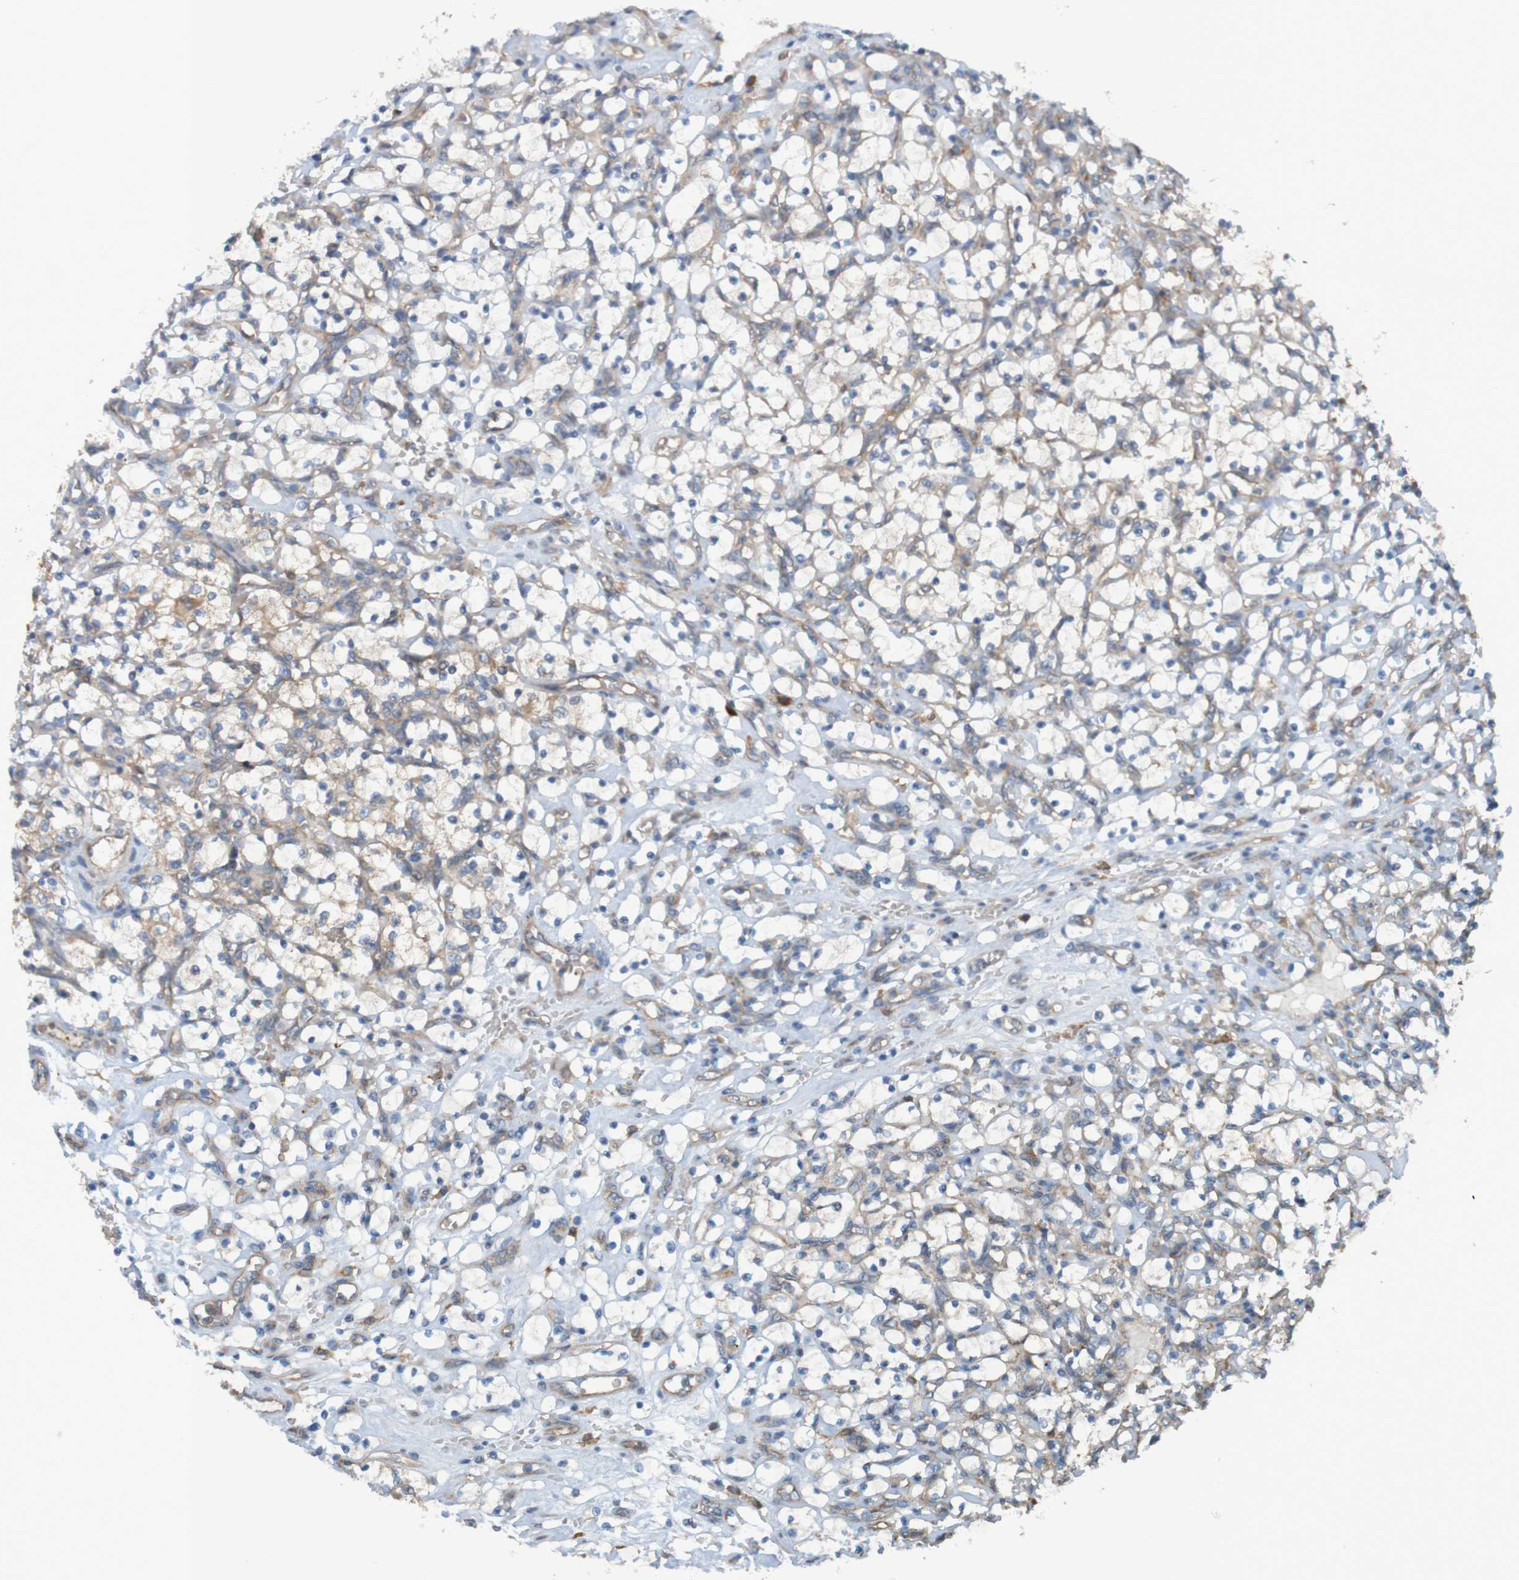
{"staining": {"intensity": "negative", "quantity": "none", "location": "none"}, "tissue": "renal cancer", "cell_type": "Tumor cells", "image_type": "cancer", "snomed": [{"axis": "morphology", "description": "Adenocarcinoma, NOS"}, {"axis": "topography", "description": "Kidney"}], "caption": "IHC of renal adenocarcinoma shows no positivity in tumor cells. (DAB immunohistochemistry with hematoxylin counter stain).", "gene": "DNAJC4", "patient": {"sex": "female", "age": 69}}